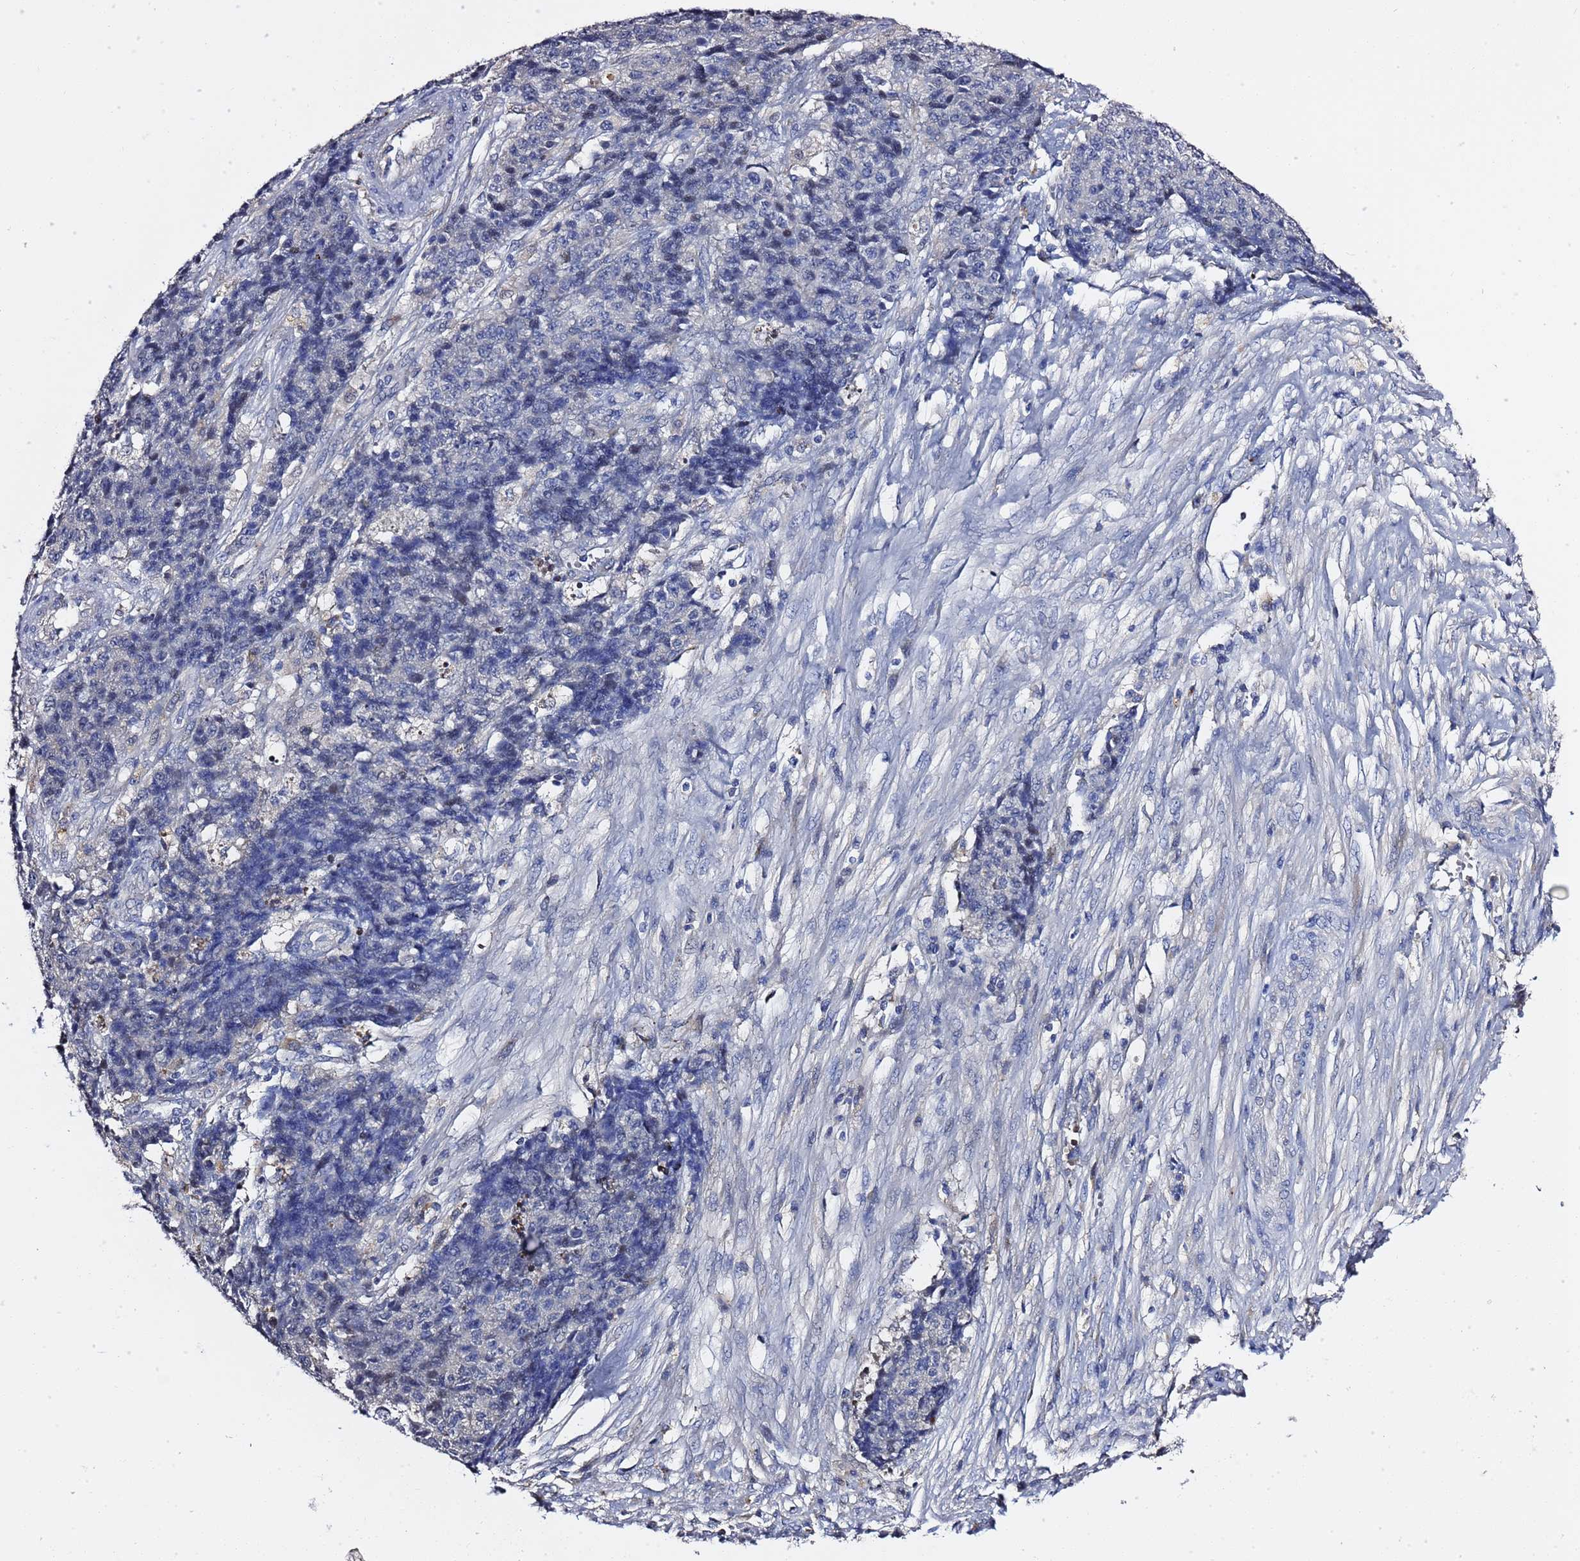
{"staining": {"intensity": "negative", "quantity": "none", "location": "none"}, "tissue": "ovarian cancer", "cell_type": "Tumor cells", "image_type": "cancer", "snomed": [{"axis": "morphology", "description": "Carcinoma, endometroid"}, {"axis": "topography", "description": "Ovary"}], "caption": "IHC of human ovarian cancer (endometroid carcinoma) displays no positivity in tumor cells. The staining is performed using DAB brown chromogen with nuclei counter-stained in using hematoxylin.", "gene": "NAT2", "patient": {"sex": "female", "age": 42}}